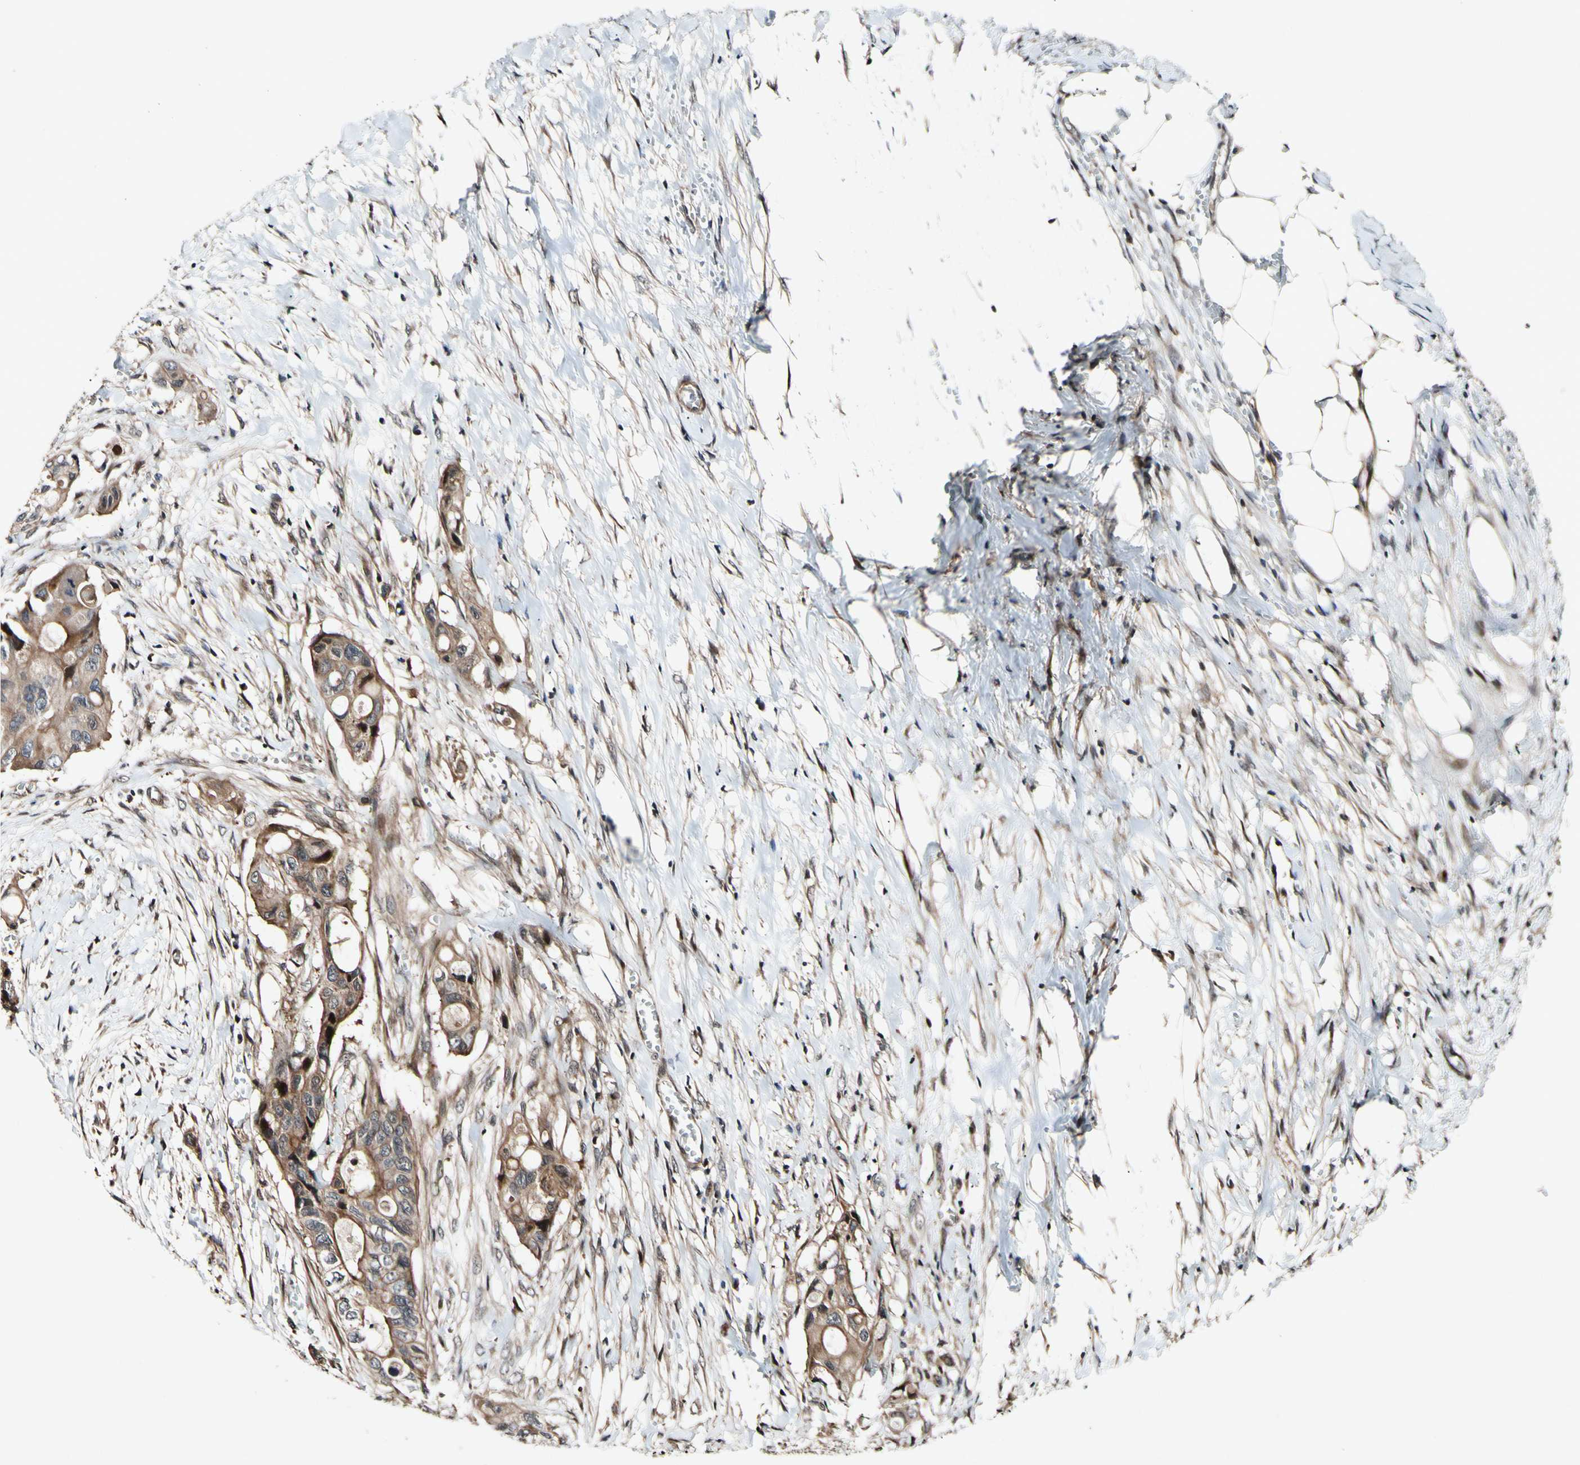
{"staining": {"intensity": "moderate", "quantity": ">75%", "location": "cytoplasmic/membranous"}, "tissue": "colorectal cancer", "cell_type": "Tumor cells", "image_type": "cancer", "snomed": [{"axis": "morphology", "description": "Adenocarcinoma, NOS"}, {"axis": "topography", "description": "Colon"}], "caption": "A high-resolution histopathology image shows IHC staining of colorectal cancer, which reveals moderate cytoplasmic/membranous positivity in about >75% of tumor cells.", "gene": "CSNK1E", "patient": {"sex": "female", "age": 57}}